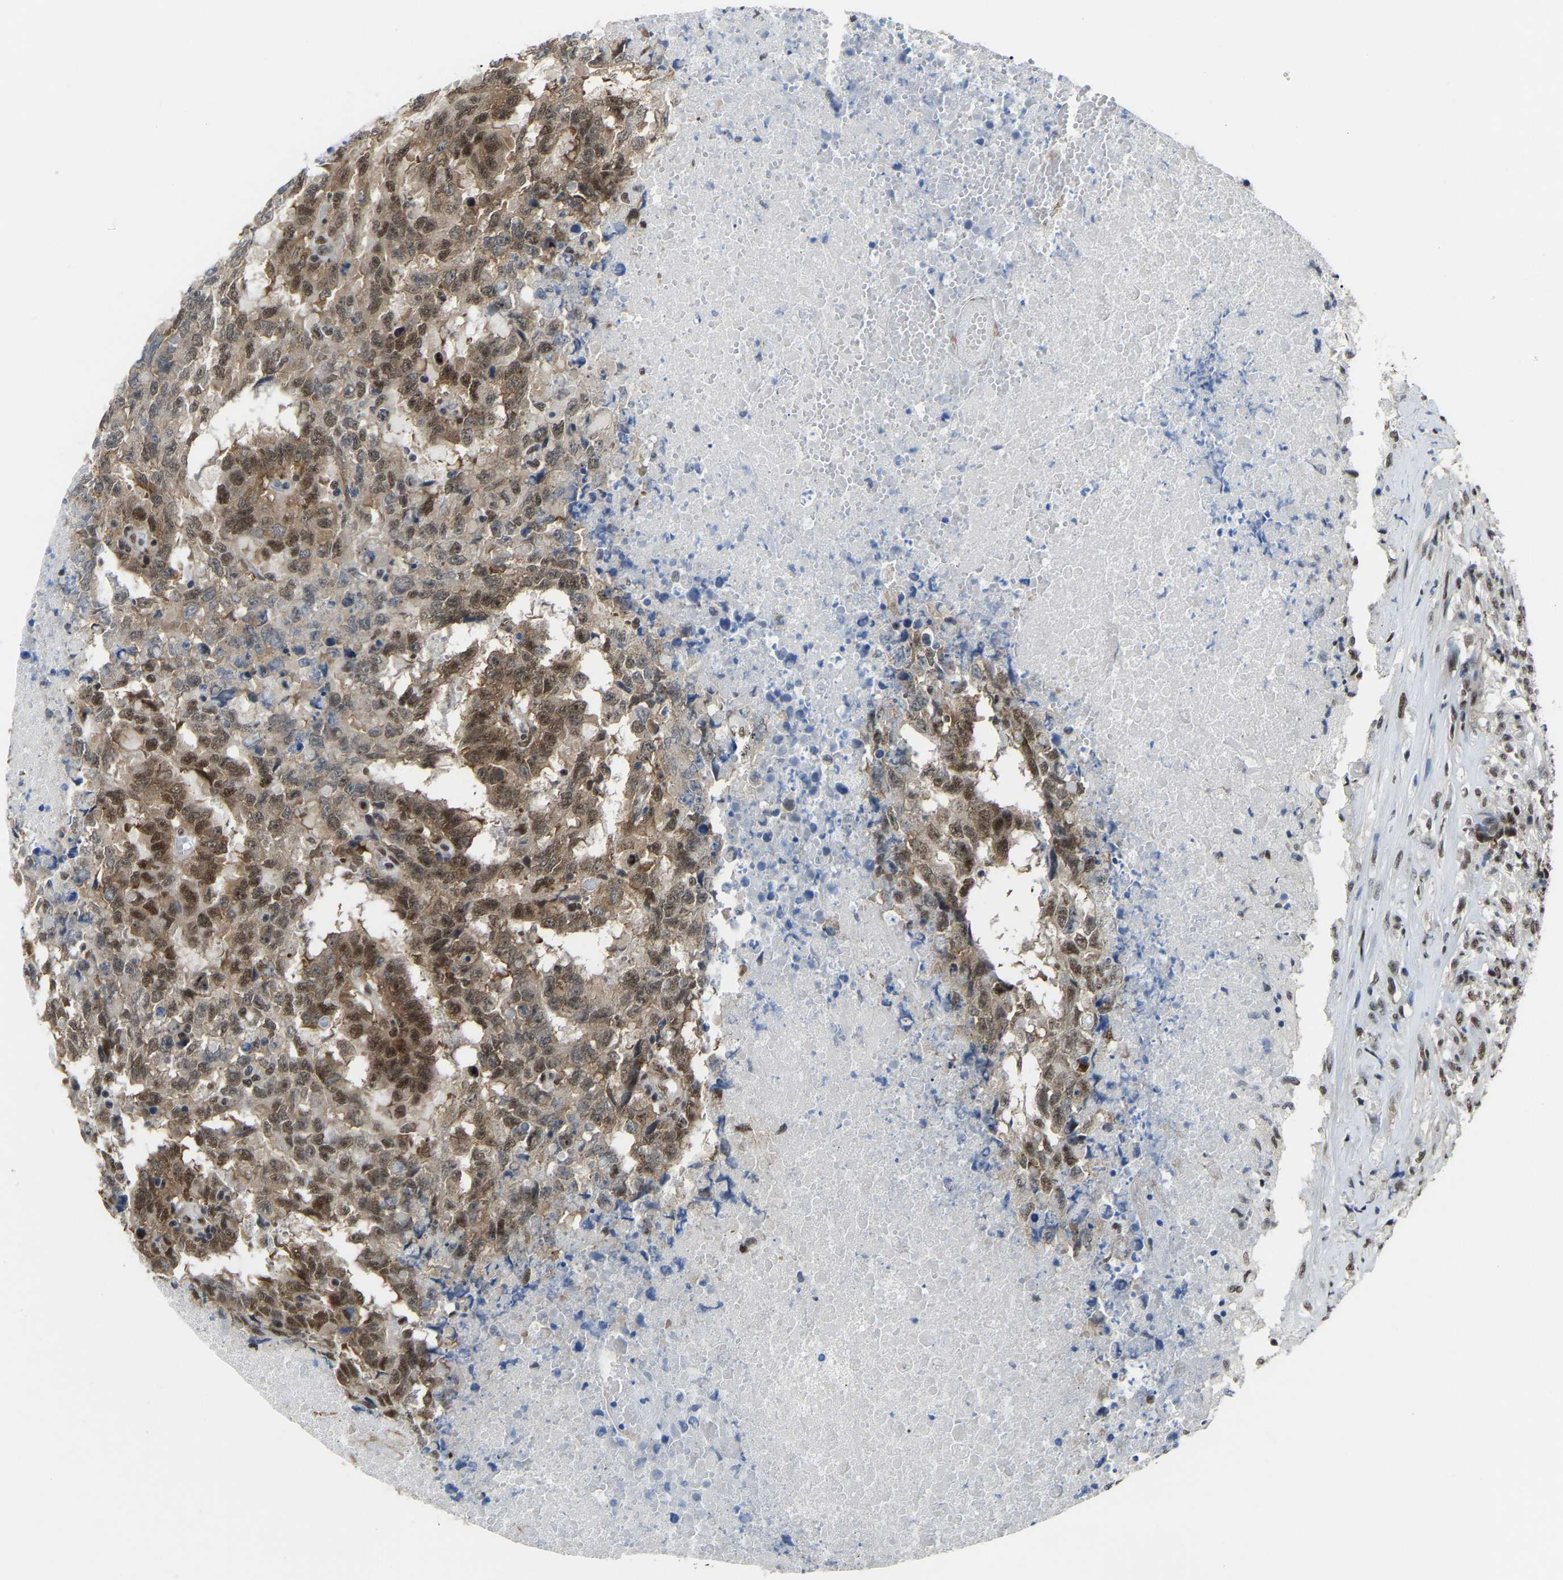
{"staining": {"intensity": "moderate", "quantity": ">75%", "location": "cytoplasmic/membranous,nuclear"}, "tissue": "testis cancer", "cell_type": "Tumor cells", "image_type": "cancer", "snomed": [{"axis": "morphology", "description": "Necrosis, NOS"}, {"axis": "morphology", "description": "Carcinoma, Embryonal, NOS"}, {"axis": "topography", "description": "Testis"}], "caption": "Immunohistochemical staining of human testis cancer (embryonal carcinoma) demonstrates medium levels of moderate cytoplasmic/membranous and nuclear staining in approximately >75% of tumor cells.", "gene": "DDX5", "patient": {"sex": "male", "age": 19}}